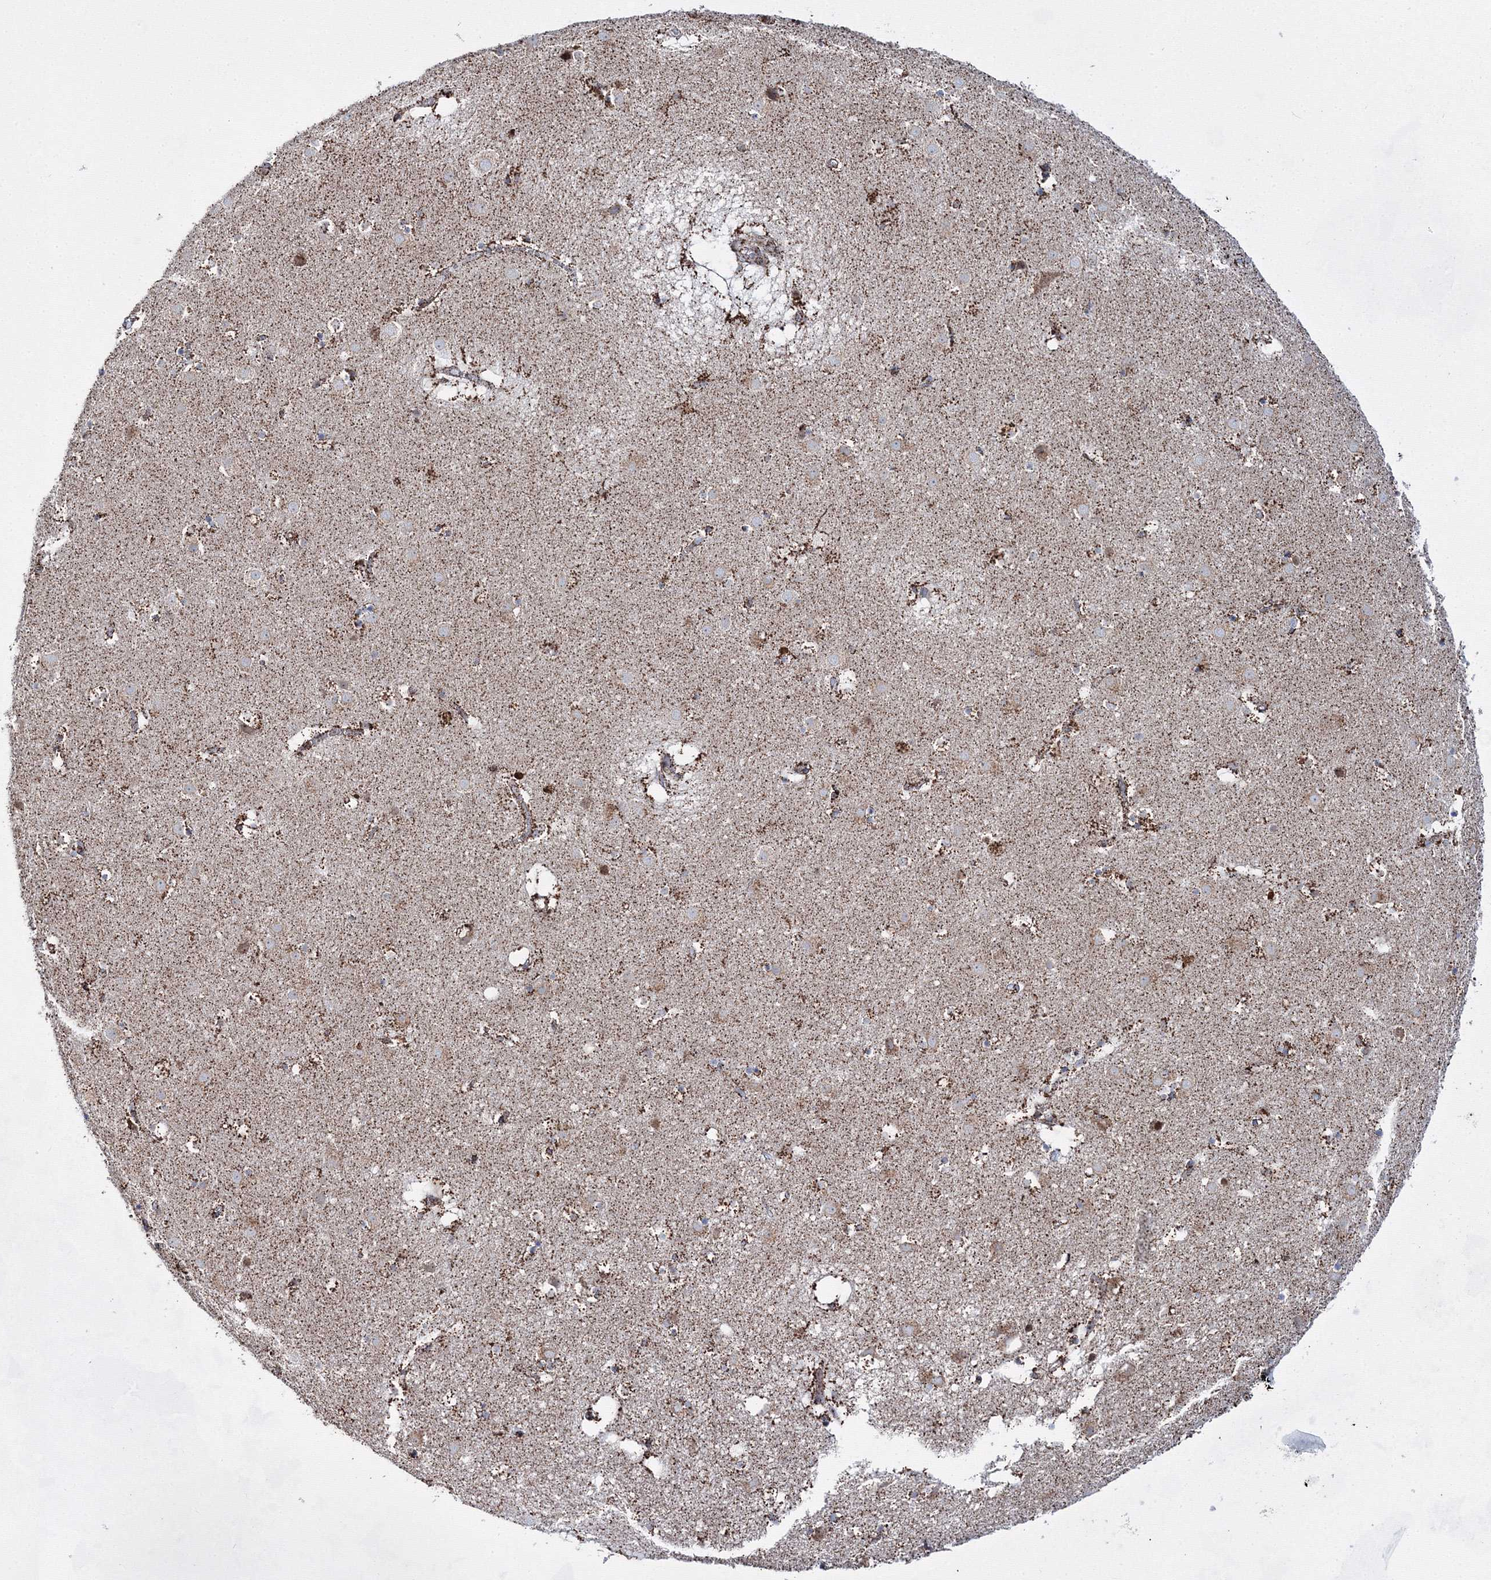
{"staining": {"intensity": "strong", "quantity": "25%-75%", "location": "cytoplasmic/membranous"}, "tissue": "caudate", "cell_type": "Glial cells", "image_type": "normal", "snomed": [{"axis": "morphology", "description": "Normal tissue, NOS"}, {"axis": "topography", "description": "Lateral ventricle wall"}], "caption": "Strong cytoplasmic/membranous protein staining is seen in about 25%-75% of glial cells in caudate. (Brightfield microscopy of DAB IHC at high magnification).", "gene": "HADHB", "patient": {"sex": "male", "age": 70}}